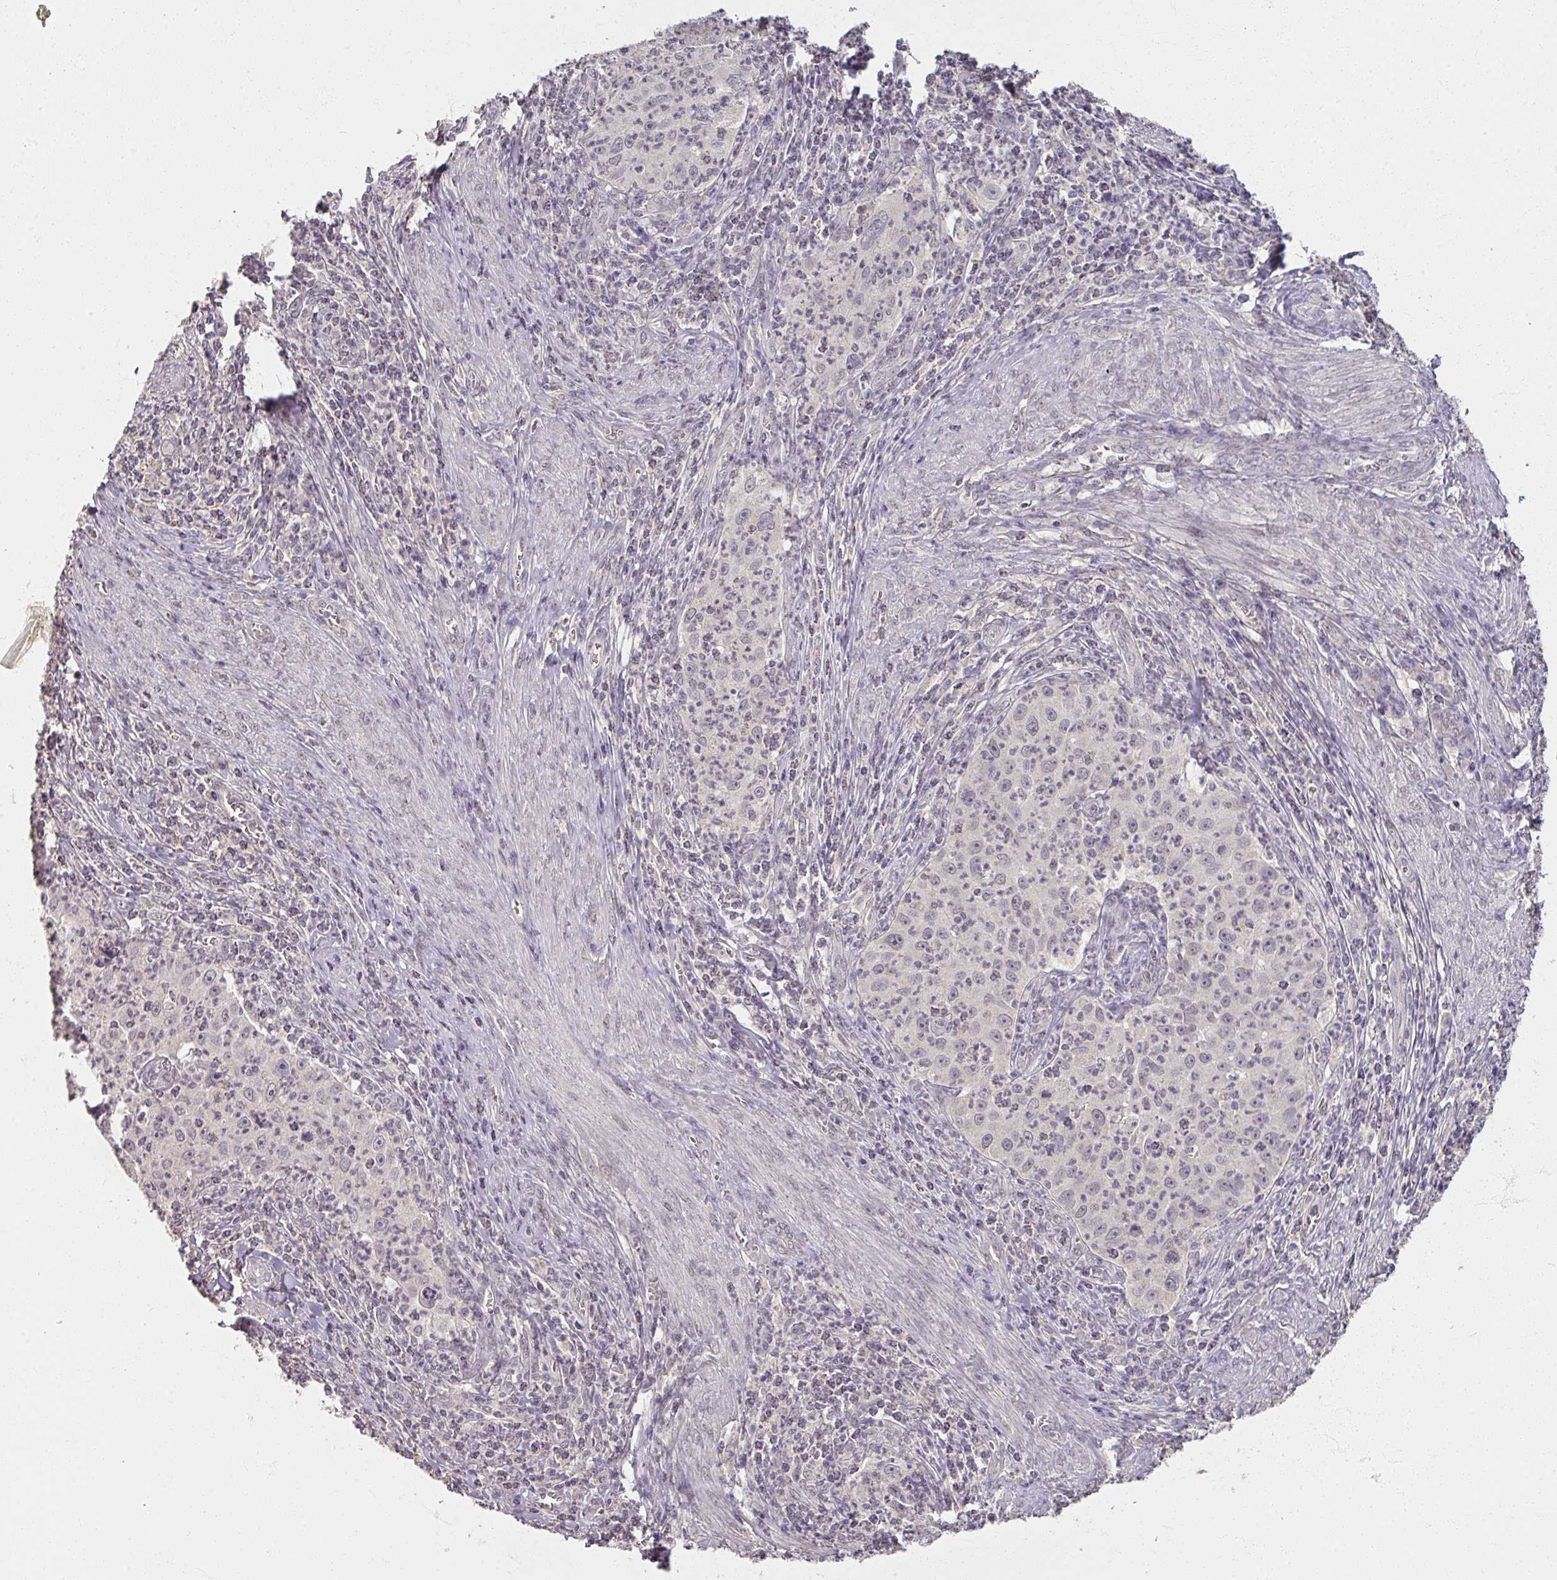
{"staining": {"intensity": "negative", "quantity": "none", "location": "none"}, "tissue": "cervical cancer", "cell_type": "Tumor cells", "image_type": "cancer", "snomed": [{"axis": "morphology", "description": "Squamous cell carcinoma, NOS"}, {"axis": "topography", "description": "Cervix"}], "caption": "This image is of squamous cell carcinoma (cervical) stained with IHC to label a protein in brown with the nuclei are counter-stained blue. There is no staining in tumor cells.", "gene": "SOX11", "patient": {"sex": "female", "age": 30}}